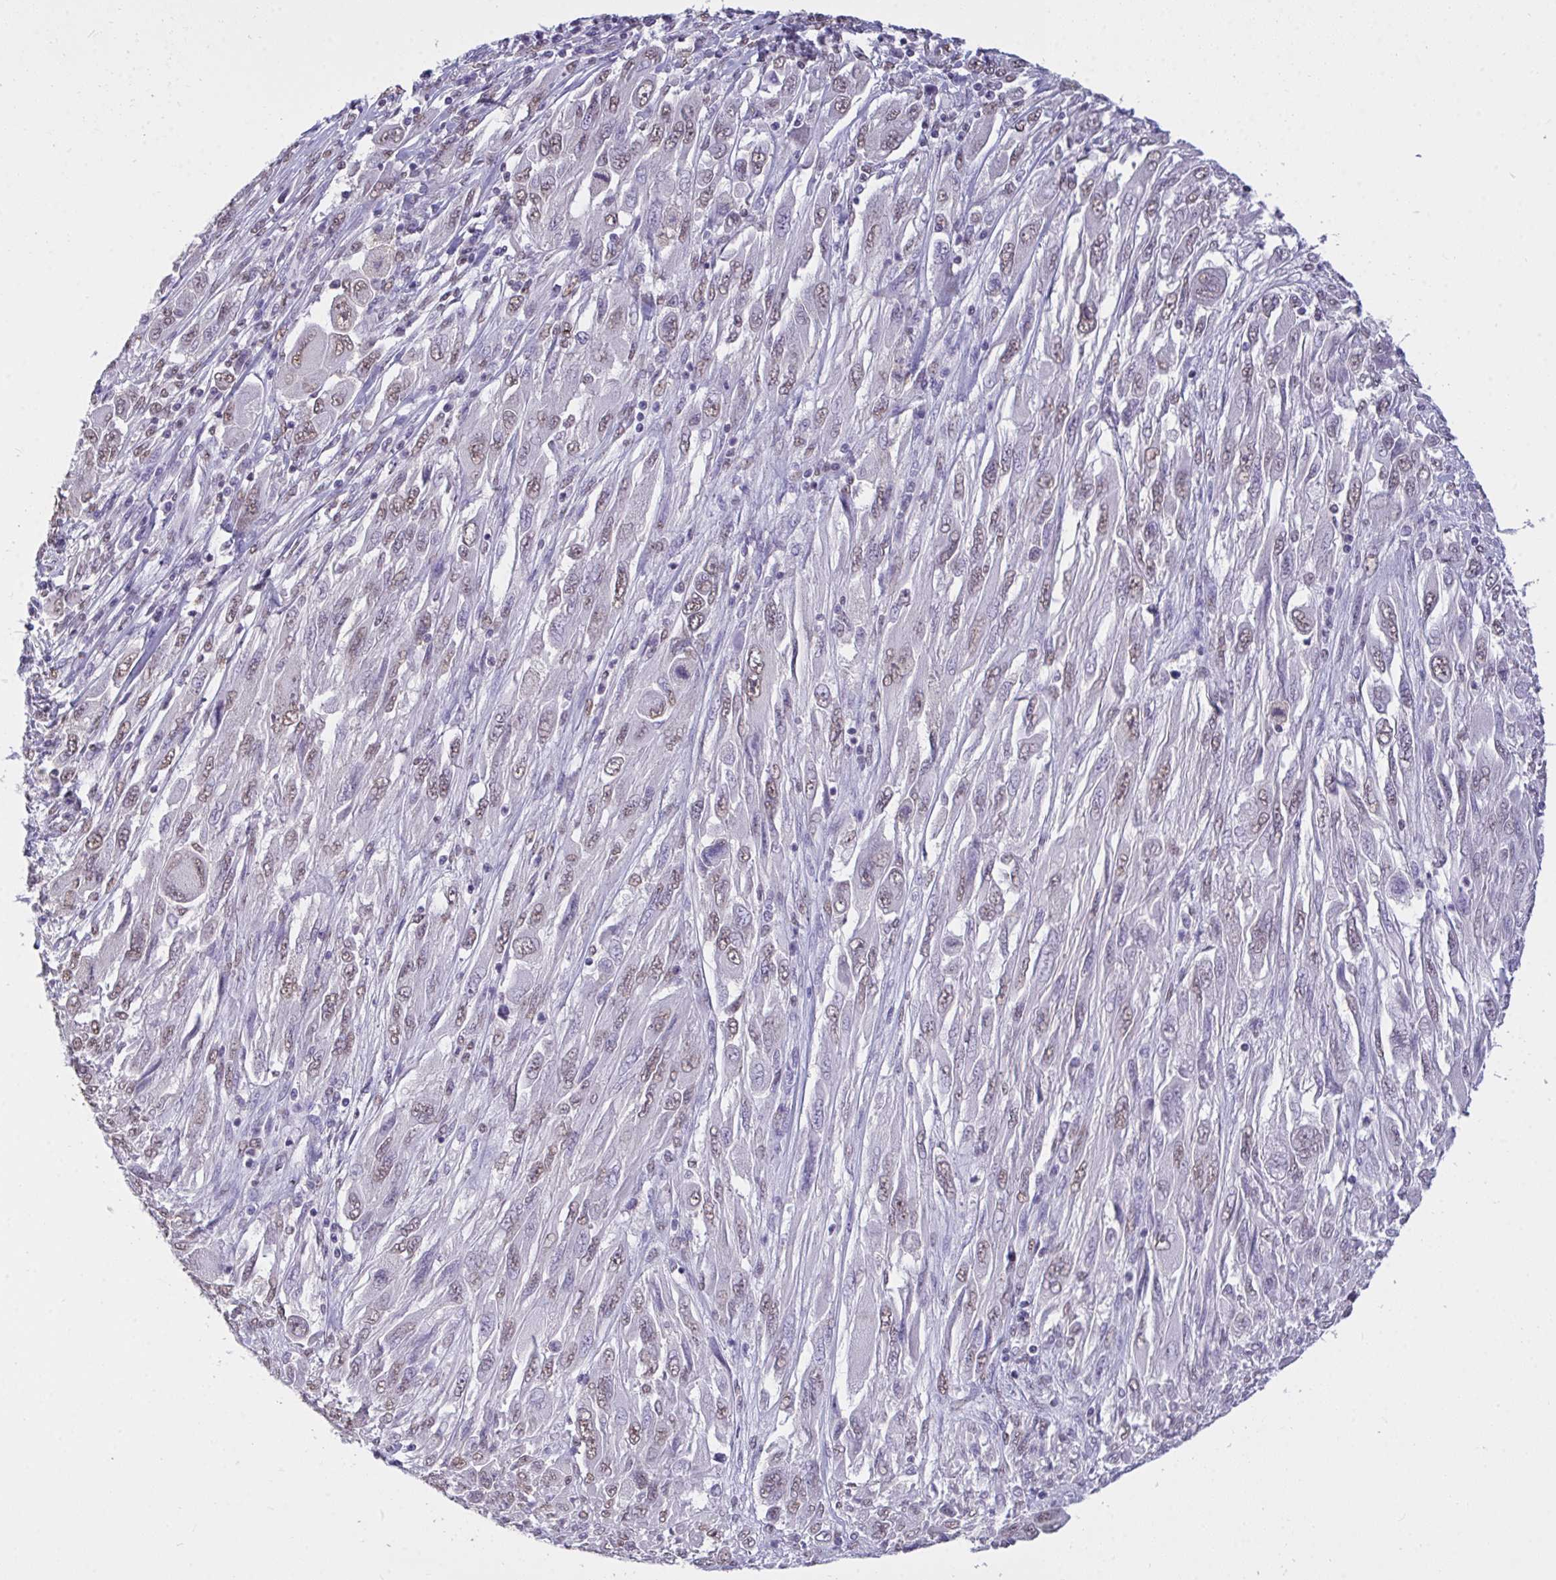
{"staining": {"intensity": "weak", "quantity": "25%-75%", "location": "nuclear"}, "tissue": "melanoma", "cell_type": "Tumor cells", "image_type": "cancer", "snomed": [{"axis": "morphology", "description": "Malignant melanoma, NOS"}, {"axis": "topography", "description": "Skin"}], "caption": "Approximately 25%-75% of tumor cells in malignant melanoma show weak nuclear protein expression as visualized by brown immunohistochemical staining.", "gene": "SEMA6B", "patient": {"sex": "female", "age": 91}}